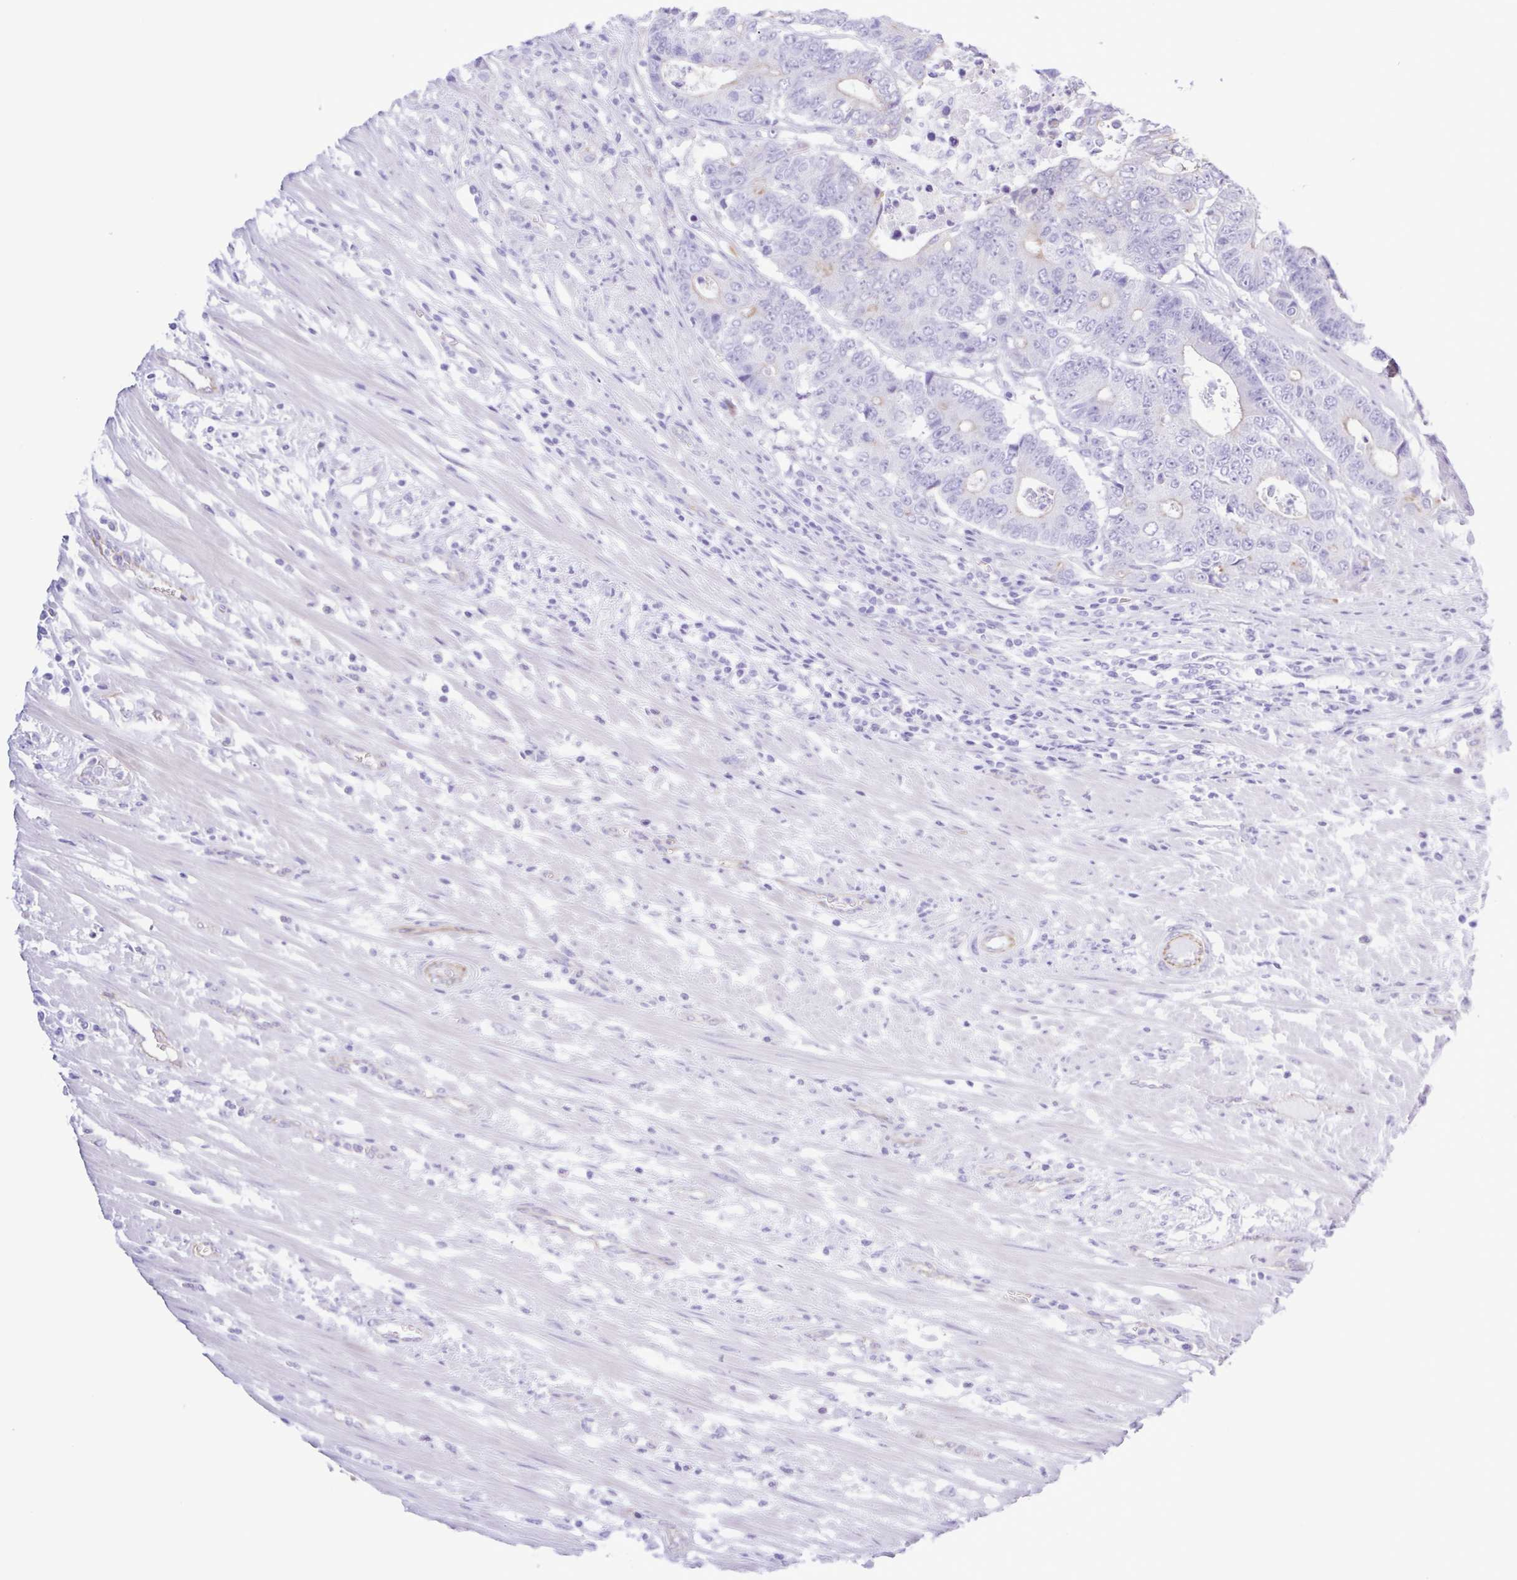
{"staining": {"intensity": "negative", "quantity": "none", "location": "none"}, "tissue": "colorectal cancer", "cell_type": "Tumor cells", "image_type": "cancer", "snomed": [{"axis": "morphology", "description": "Adenocarcinoma, NOS"}, {"axis": "topography", "description": "Colon"}], "caption": "Image shows no significant protein positivity in tumor cells of adenocarcinoma (colorectal).", "gene": "CYP11A1", "patient": {"sex": "female", "age": 48}}